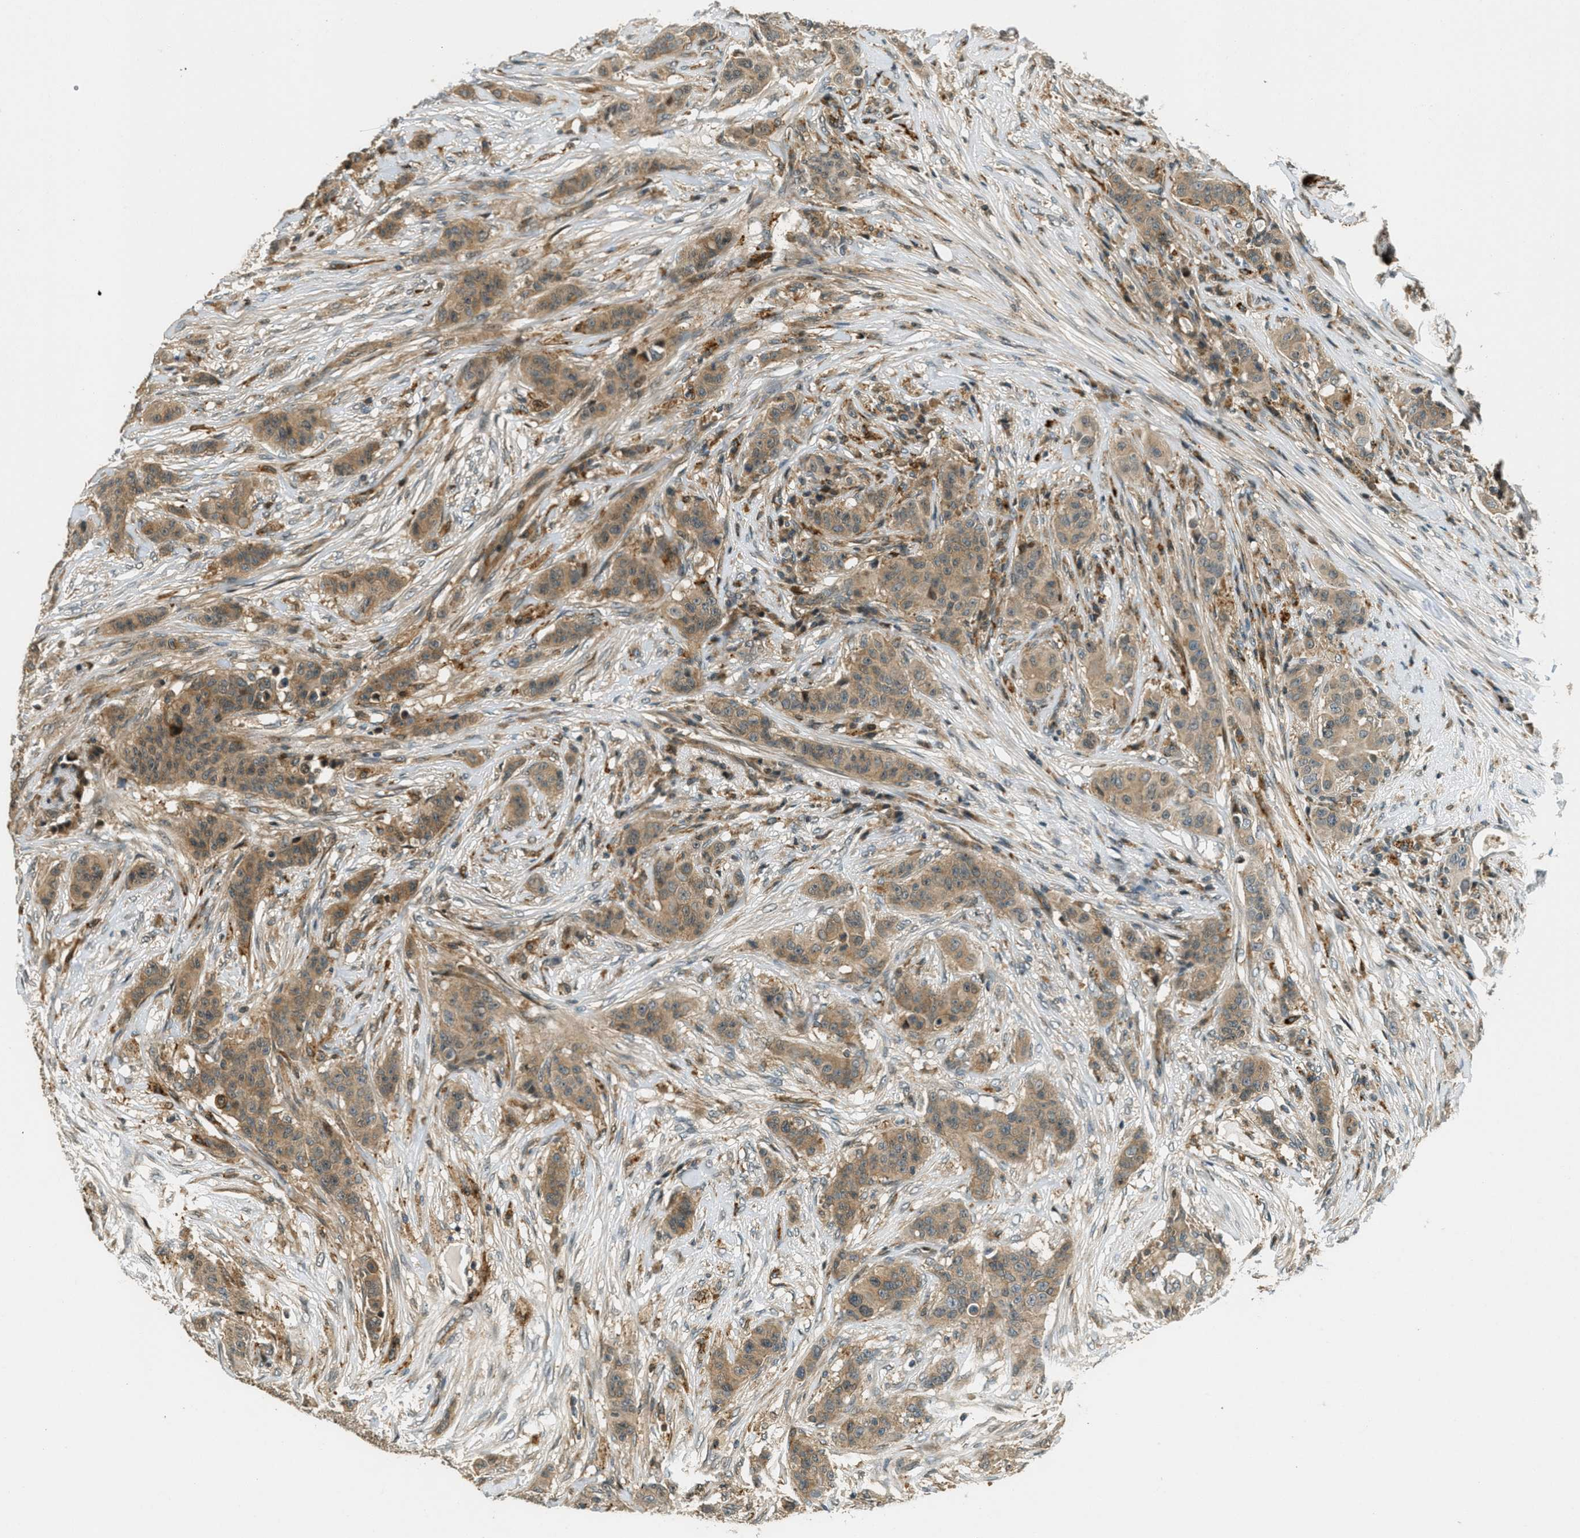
{"staining": {"intensity": "moderate", "quantity": ">75%", "location": "cytoplasmic/membranous"}, "tissue": "breast cancer", "cell_type": "Tumor cells", "image_type": "cancer", "snomed": [{"axis": "morphology", "description": "Normal tissue, NOS"}, {"axis": "morphology", "description": "Duct carcinoma"}, {"axis": "topography", "description": "Breast"}], "caption": "About >75% of tumor cells in human breast cancer demonstrate moderate cytoplasmic/membranous protein expression as visualized by brown immunohistochemical staining.", "gene": "PTPN23", "patient": {"sex": "female", "age": 40}}